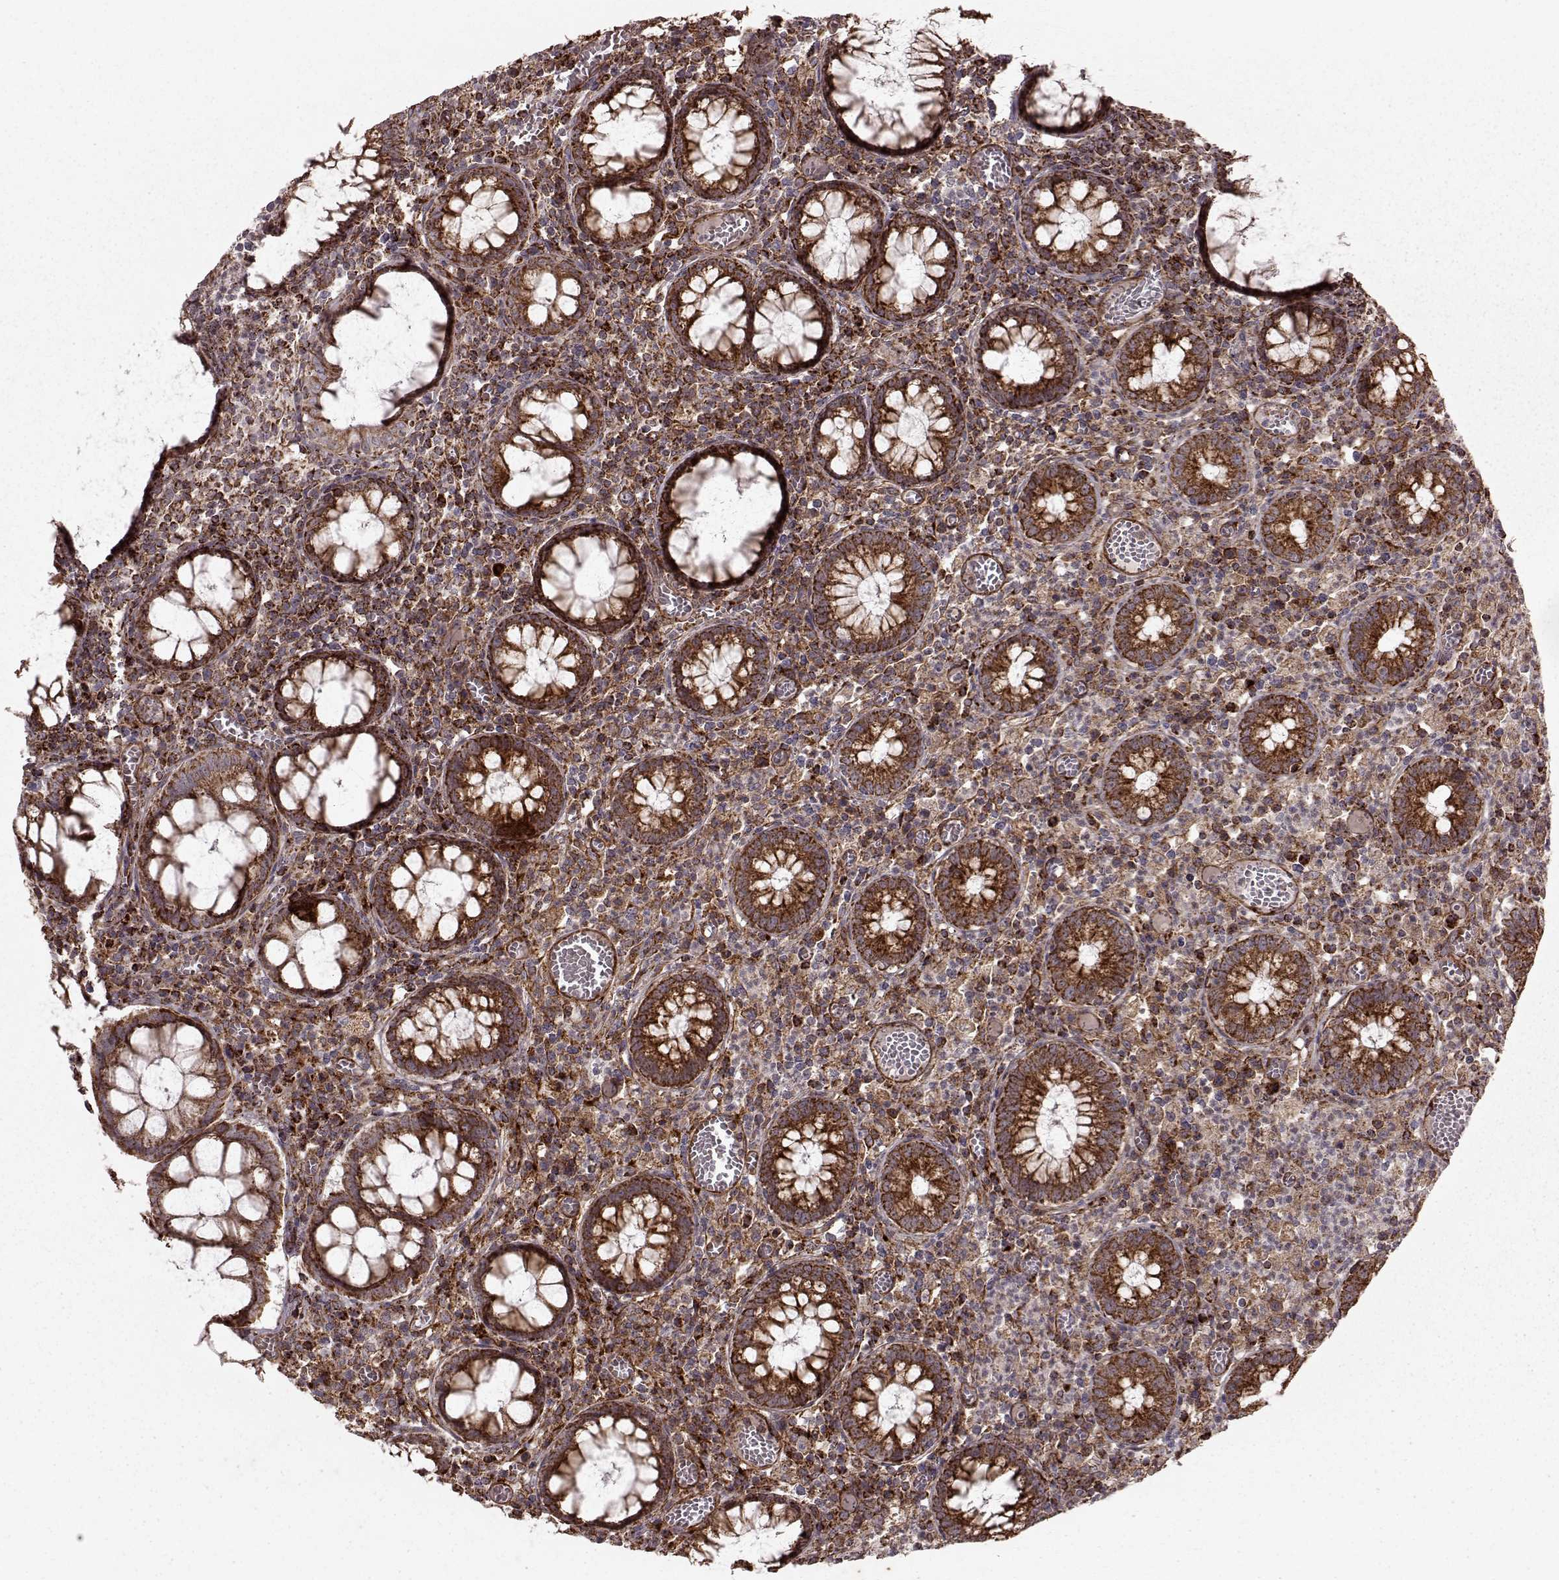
{"staining": {"intensity": "strong", "quantity": ">75%", "location": "cytoplasmic/membranous"}, "tissue": "colorectal cancer", "cell_type": "Tumor cells", "image_type": "cancer", "snomed": [{"axis": "morphology", "description": "Normal tissue, NOS"}, {"axis": "morphology", "description": "Adenocarcinoma, NOS"}, {"axis": "topography", "description": "Colon"}], "caption": "DAB immunohistochemical staining of human adenocarcinoma (colorectal) shows strong cytoplasmic/membranous protein staining in about >75% of tumor cells.", "gene": "FXN", "patient": {"sex": "male", "age": 65}}